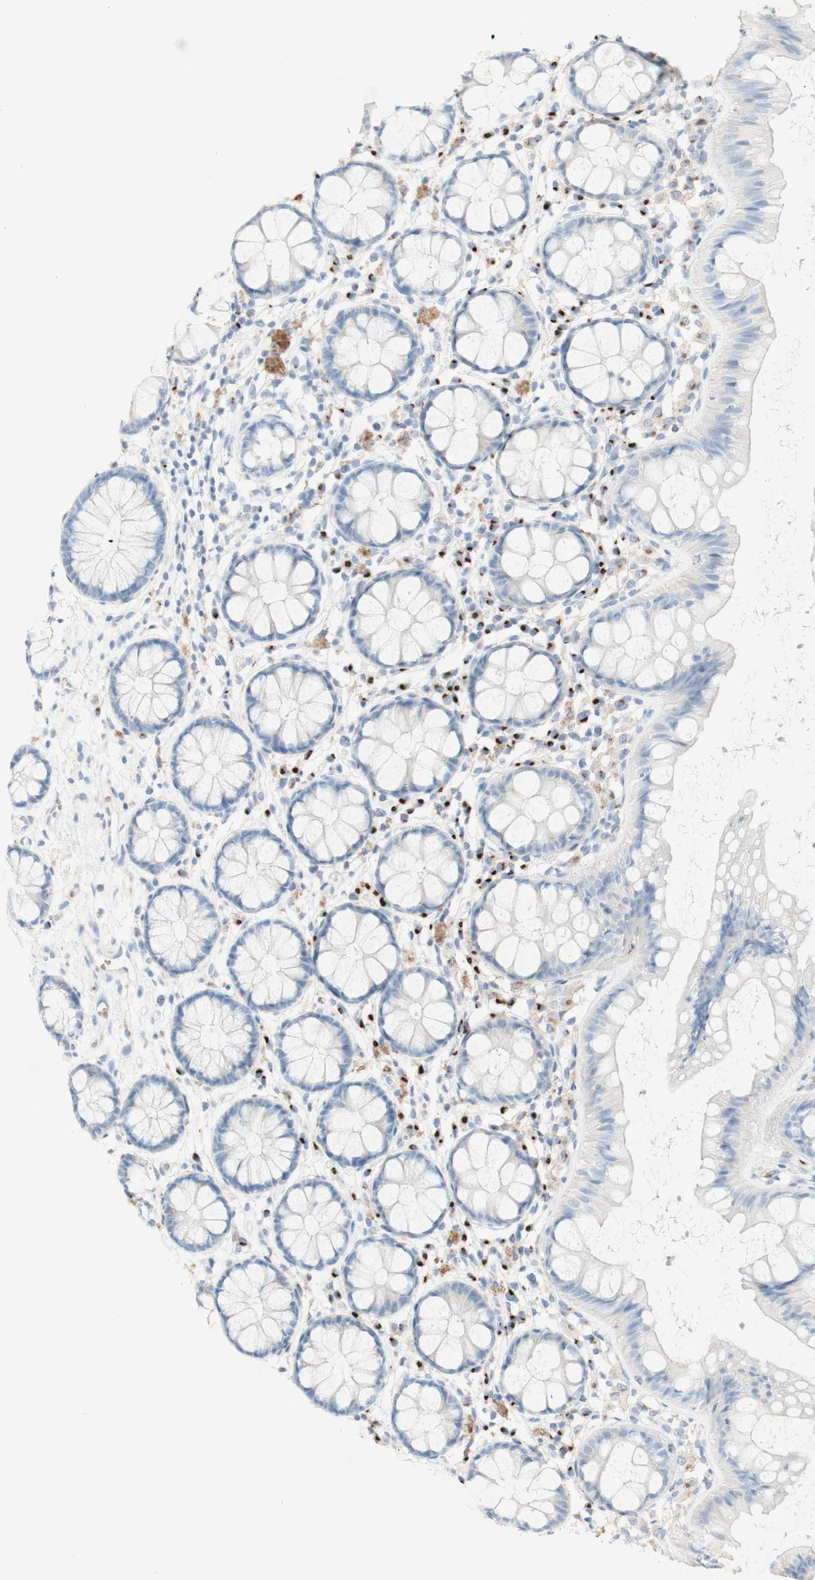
{"staining": {"intensity": "negative", "quantity": "none", "location": "none"}, "tissue": "rectum", "cell_type": "Glandular cells", "image_type": "normal", "snomed": [{"axis": "morphology", "description": "Normal tissue, NOS"}, {"axis": "topography", "description": "Rectum"}], "caption": "DAB immunohistochemical staining of normal human rectum reveals no significant staining in glandular cells. (Brightfield microscopy of DAB (3,3'-diaminobenzidine) IHC at high magnification).", "gene": "MANEA", "patient": {"sex": "female", "age": 66}}